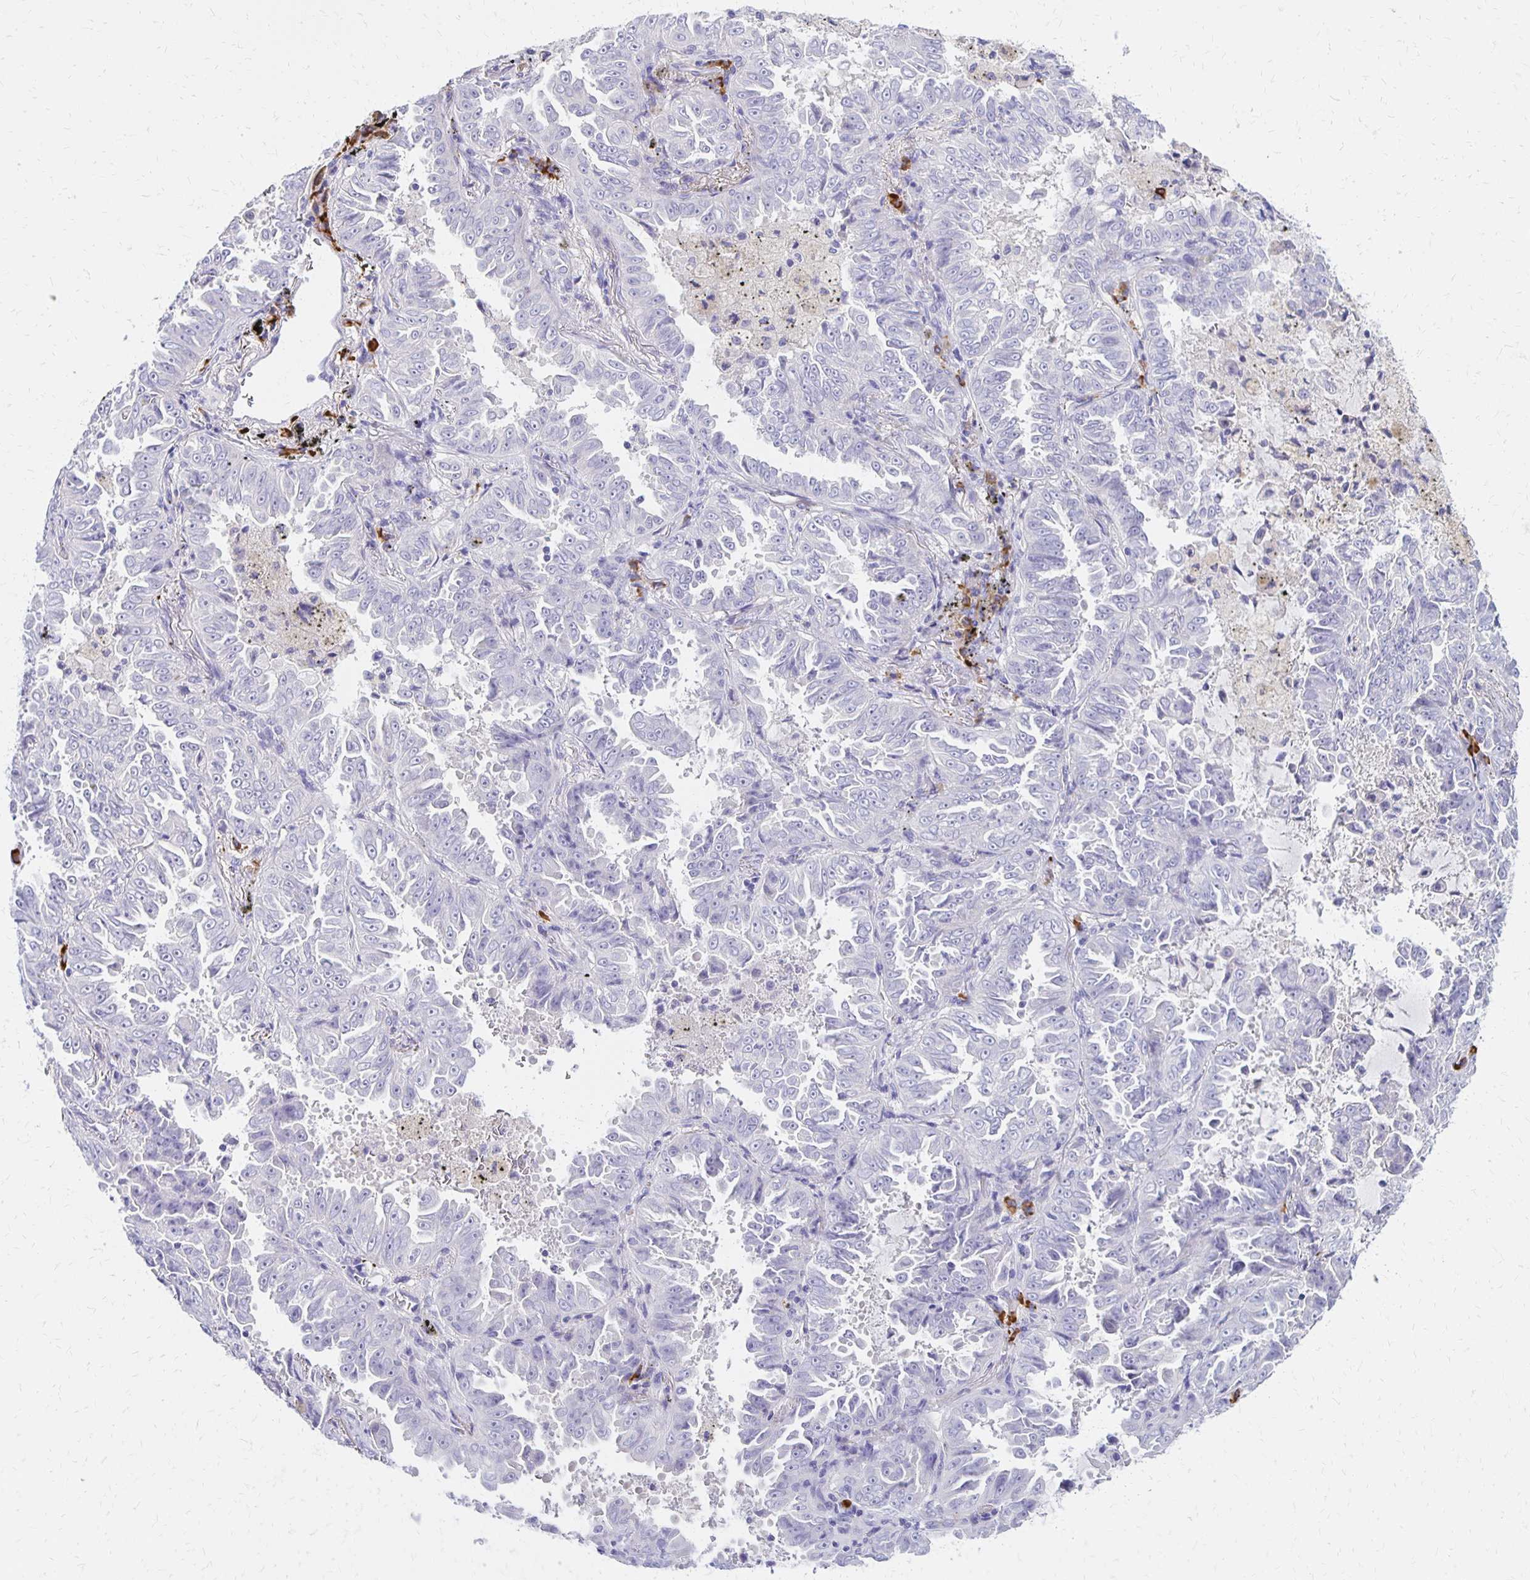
{"staining": {"intensity": "negative", "quantity": "none", "location": "none"}, "tissue": "lung cancer", "cell_type": "Tumor cells", "image_type": "cancer", "snomed": [{"axis": "morphology", "description": "Adenocarcinoma, NOS"}, {"axis": "topography", "description": "Lung"}], "caption": "High magnification brightfield microscopy of lung cancer stained with DAB (brown) and counterstained with hematoxylin (blue): tumor cells show no significant staining.", "gene": "FNTB", "patient": {"sex": "female", "age": 52}}